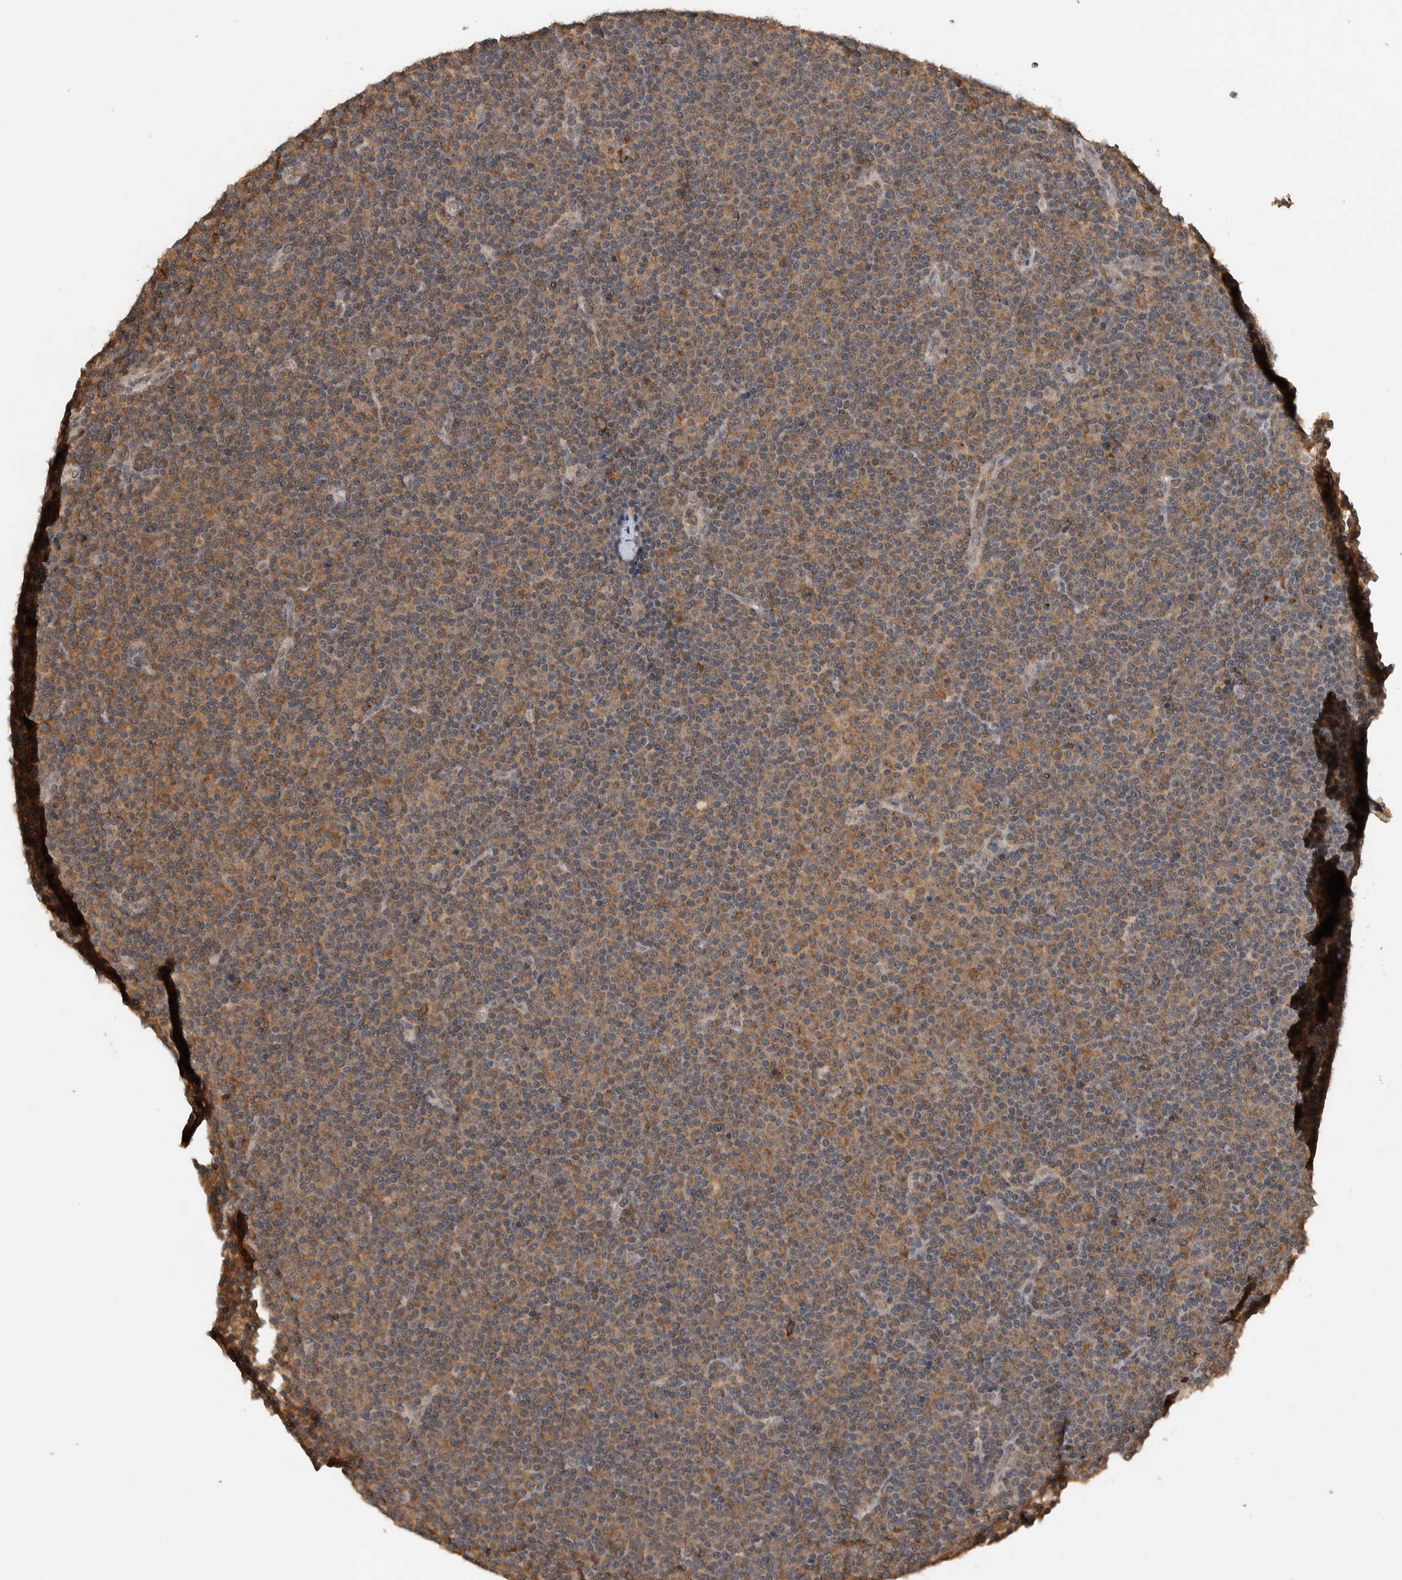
{"staining": {"intensity": "moderate", "quantity": "25%-75%", "location": "cytoplasmic/membranous"}, "tissue": "lymphoma", "cell_type": "Tumor cells", "image_type": "cancer", "snomed": [{"axis": "morphology", "description": "Malignant lymphoma, non-Hodgkin's type, Low grade"}, {"axis": "topography", "description": "Lymph node"}], "caption": "This image demonstrates immunohistochemistry staining of human low-grade malignant lymphoma, non-Hodgkin's type, with medium moderate cytoplasmic/membranous expression in about 25%-75% of tumor cells.", "gene": "DVL2", "patient": {"sex": "female", "age": 67}}